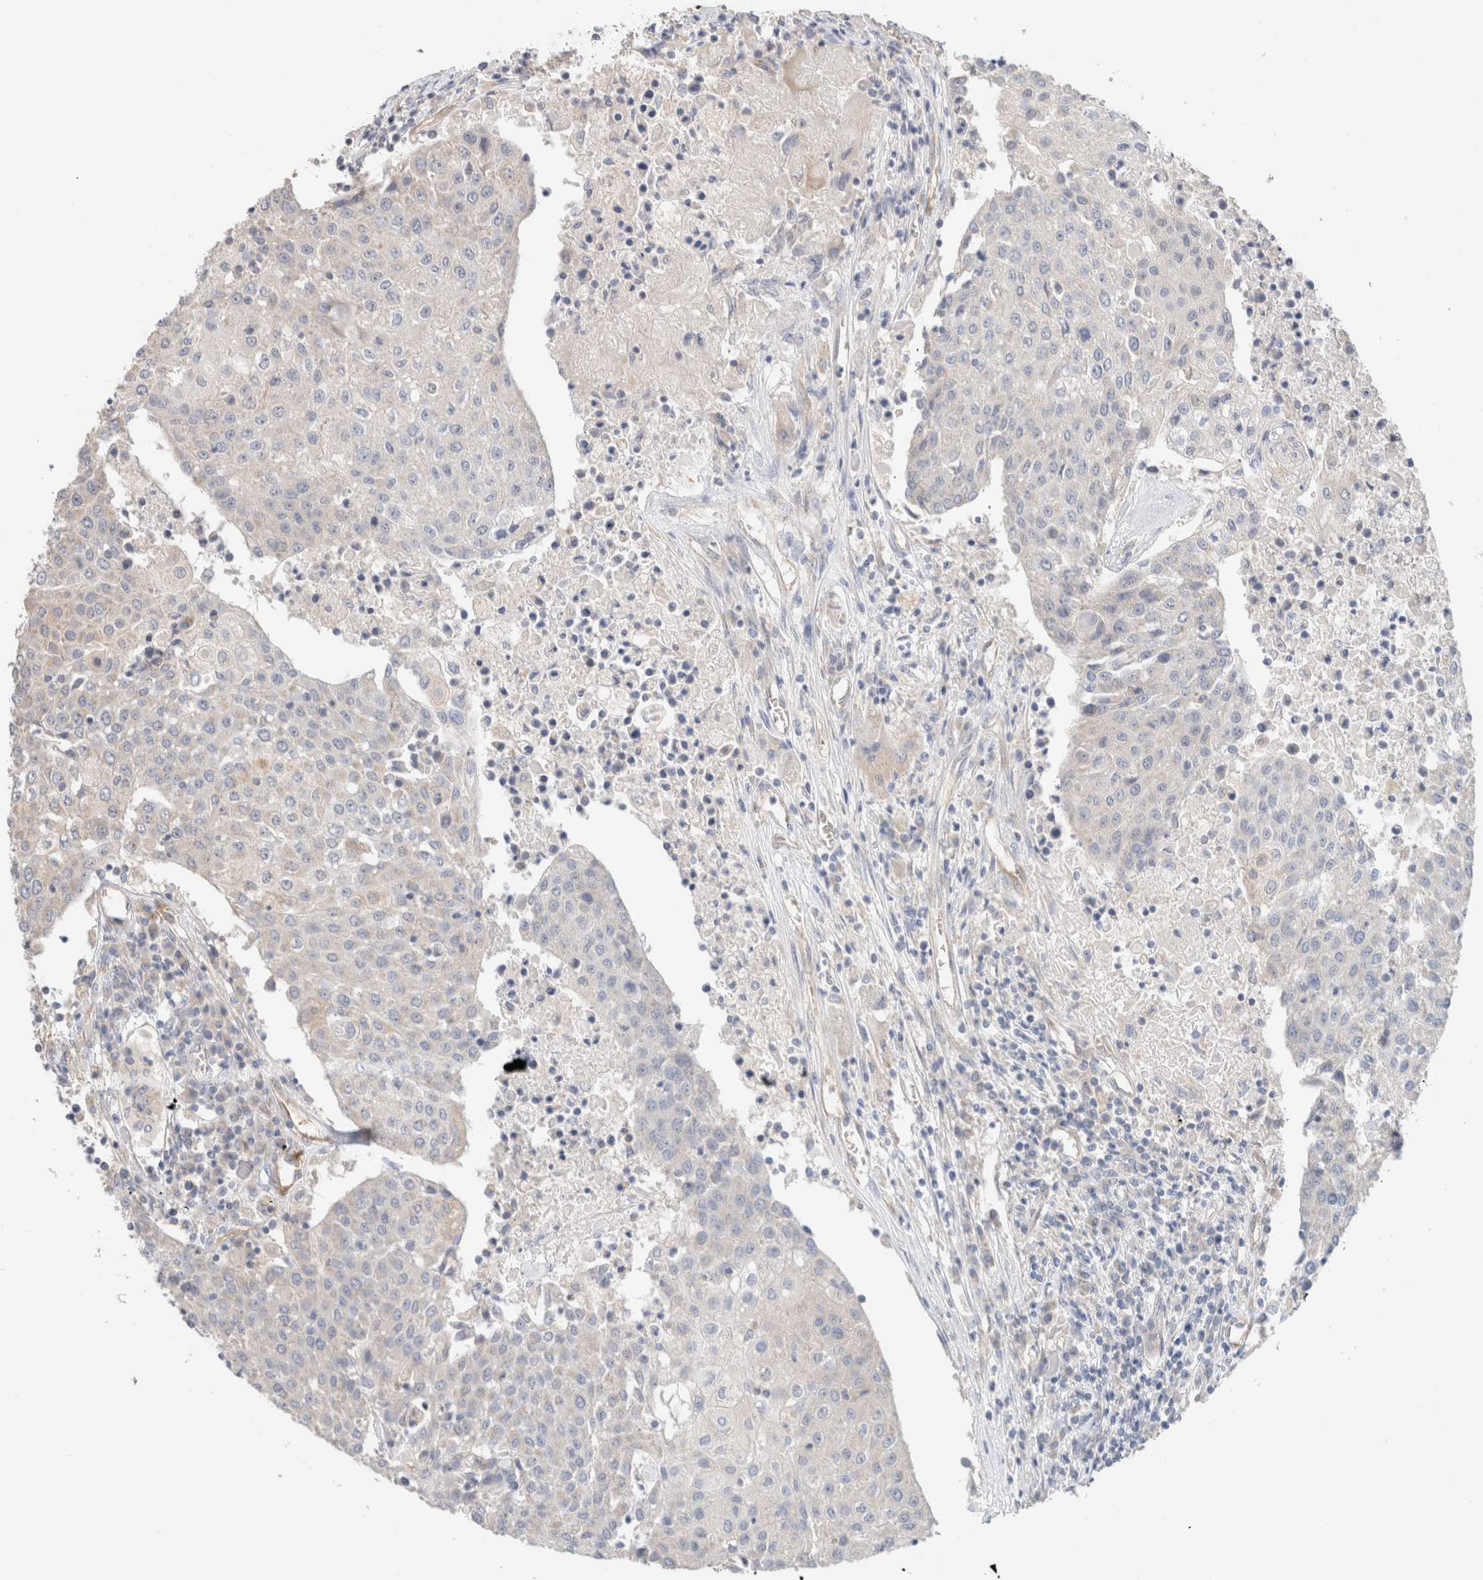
{"staining": {"intensity": "negative", "quantity": "none", "location": "none"}, "tissue": "urothelial cancer", "cell_type": "Tumor cells", "image_type": "cancer", "snomed": [{"axis": "morphology", "description": "Urothelial carcinoma, High grade"}, {"axis": "topography", "description": "Urinary bladder"}], "caption": "The immunohistochemistry photomicrograph has no significant staining in tumor cells of urothelial cancer tissue. The staining is performed using DAB brown chromogen with nuclei counter-stained in using hematoxylin.", "gene": "CA13", "patient": {"sex": "female", "age": 85}}